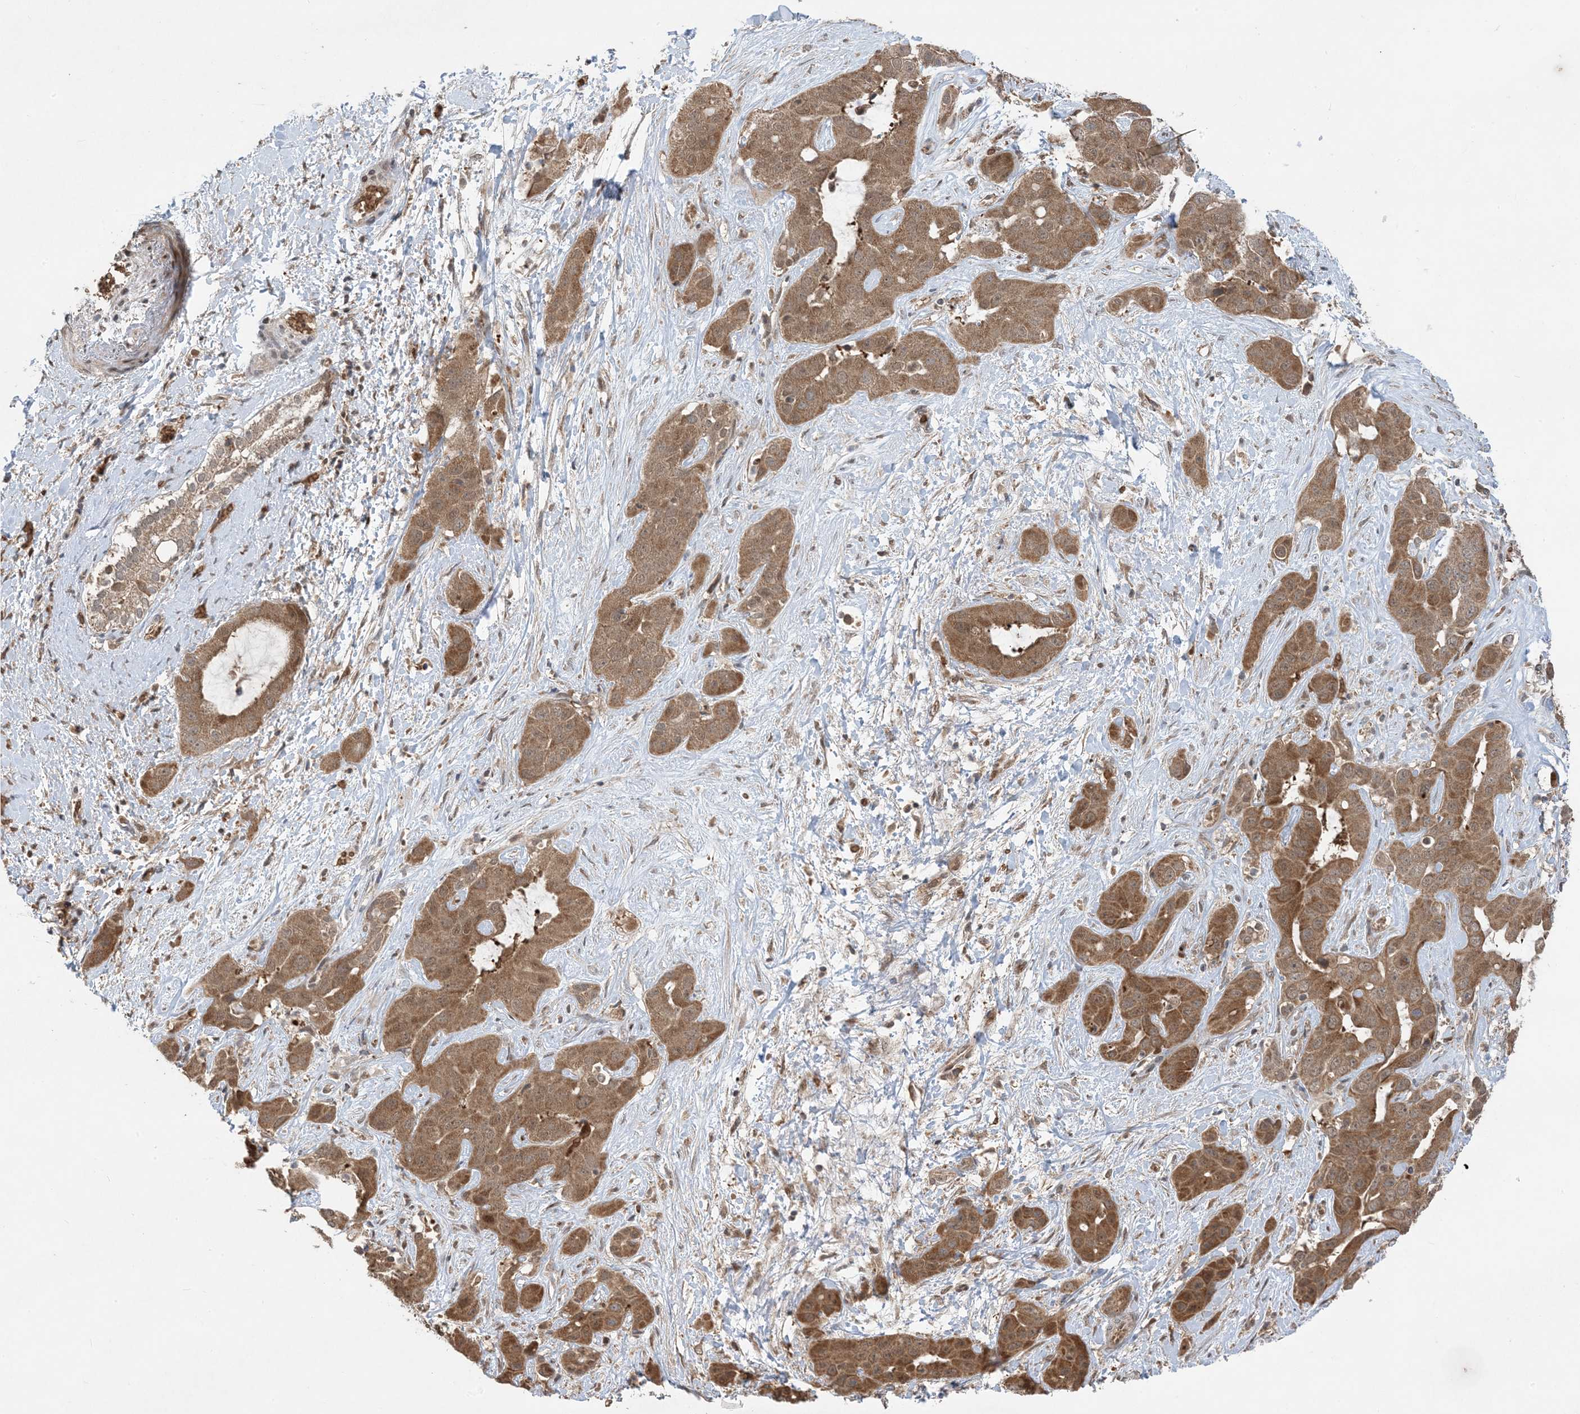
{"staining": {"intensity": "moderate", "quantity": ">75%", "location": "cytoplasmic/membranous"}, "tissue": "liver cancer", "cell_type": "Tumor cells", "image_type": "cancer", "snomed": [{"axis": "morphology", "description": "Cholangiocarcinoma"}, {"axis": "topography", "description": "Liver"}], "caption": "DAB immunohistochemical staining of human liver cancer (cholangiocarcinoma) reveals moderate cytoplasmic/membranous protein staining in approximately >75% of tumor cells.", "gene": "PUSL1", "patient": {"sex": "female", "age": 52}}